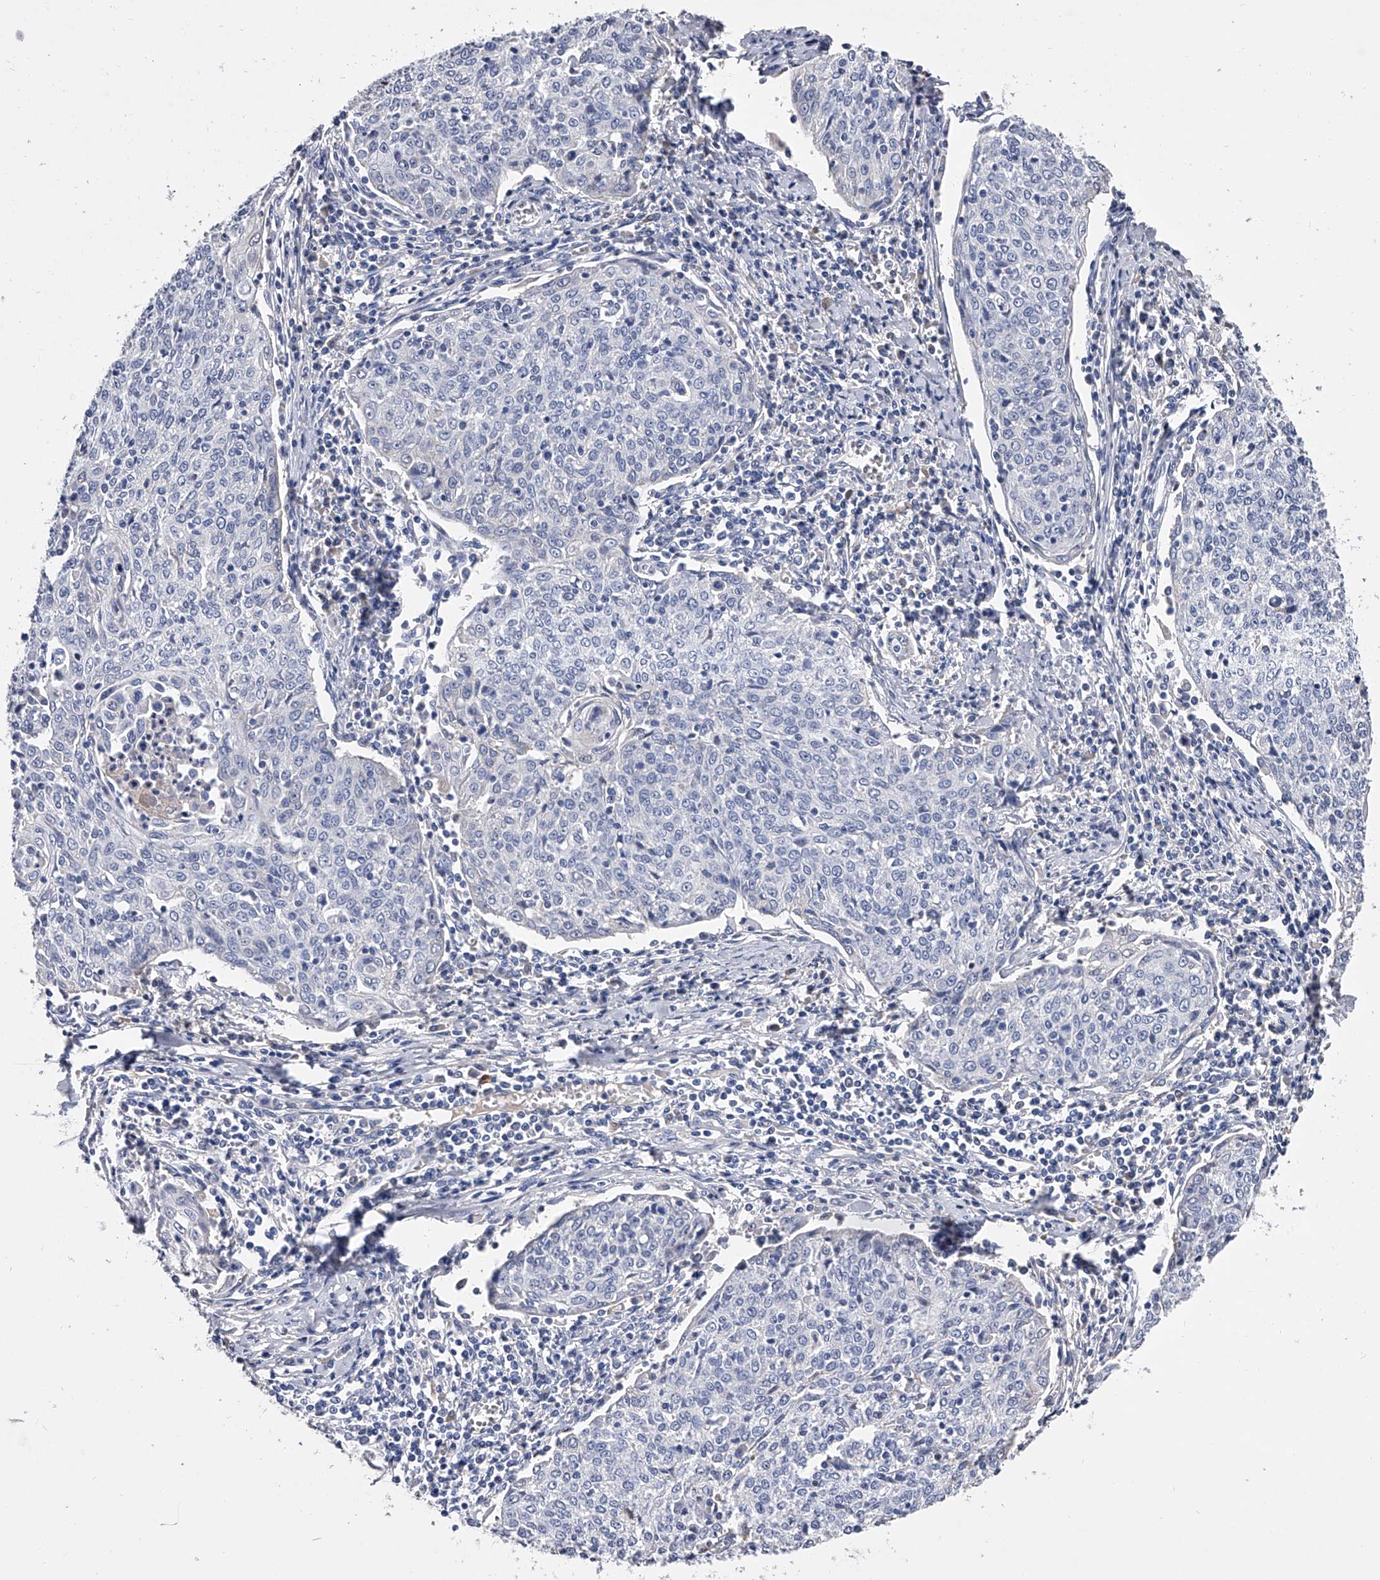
{"staining": {"intensity": "negative", "quantity": "none", "location": "none"}, "tissue": "cervical cancer", "cell_type": "Tumor cells", "image_type": "cancer", "snomed": [{"axis": "morphology", "description": "Squamous cell carcinoma, NOS"}, {"axis": "topography", "description": "Cervix"}], "caption": "High power microscopy micrograph of an IHC histopathology image of squamous cell carcinoma (cervical), revealing no significant staining in tumor cells.", "gene": "EFCAB7", "patient": {"sex": "female", "age": 48}}